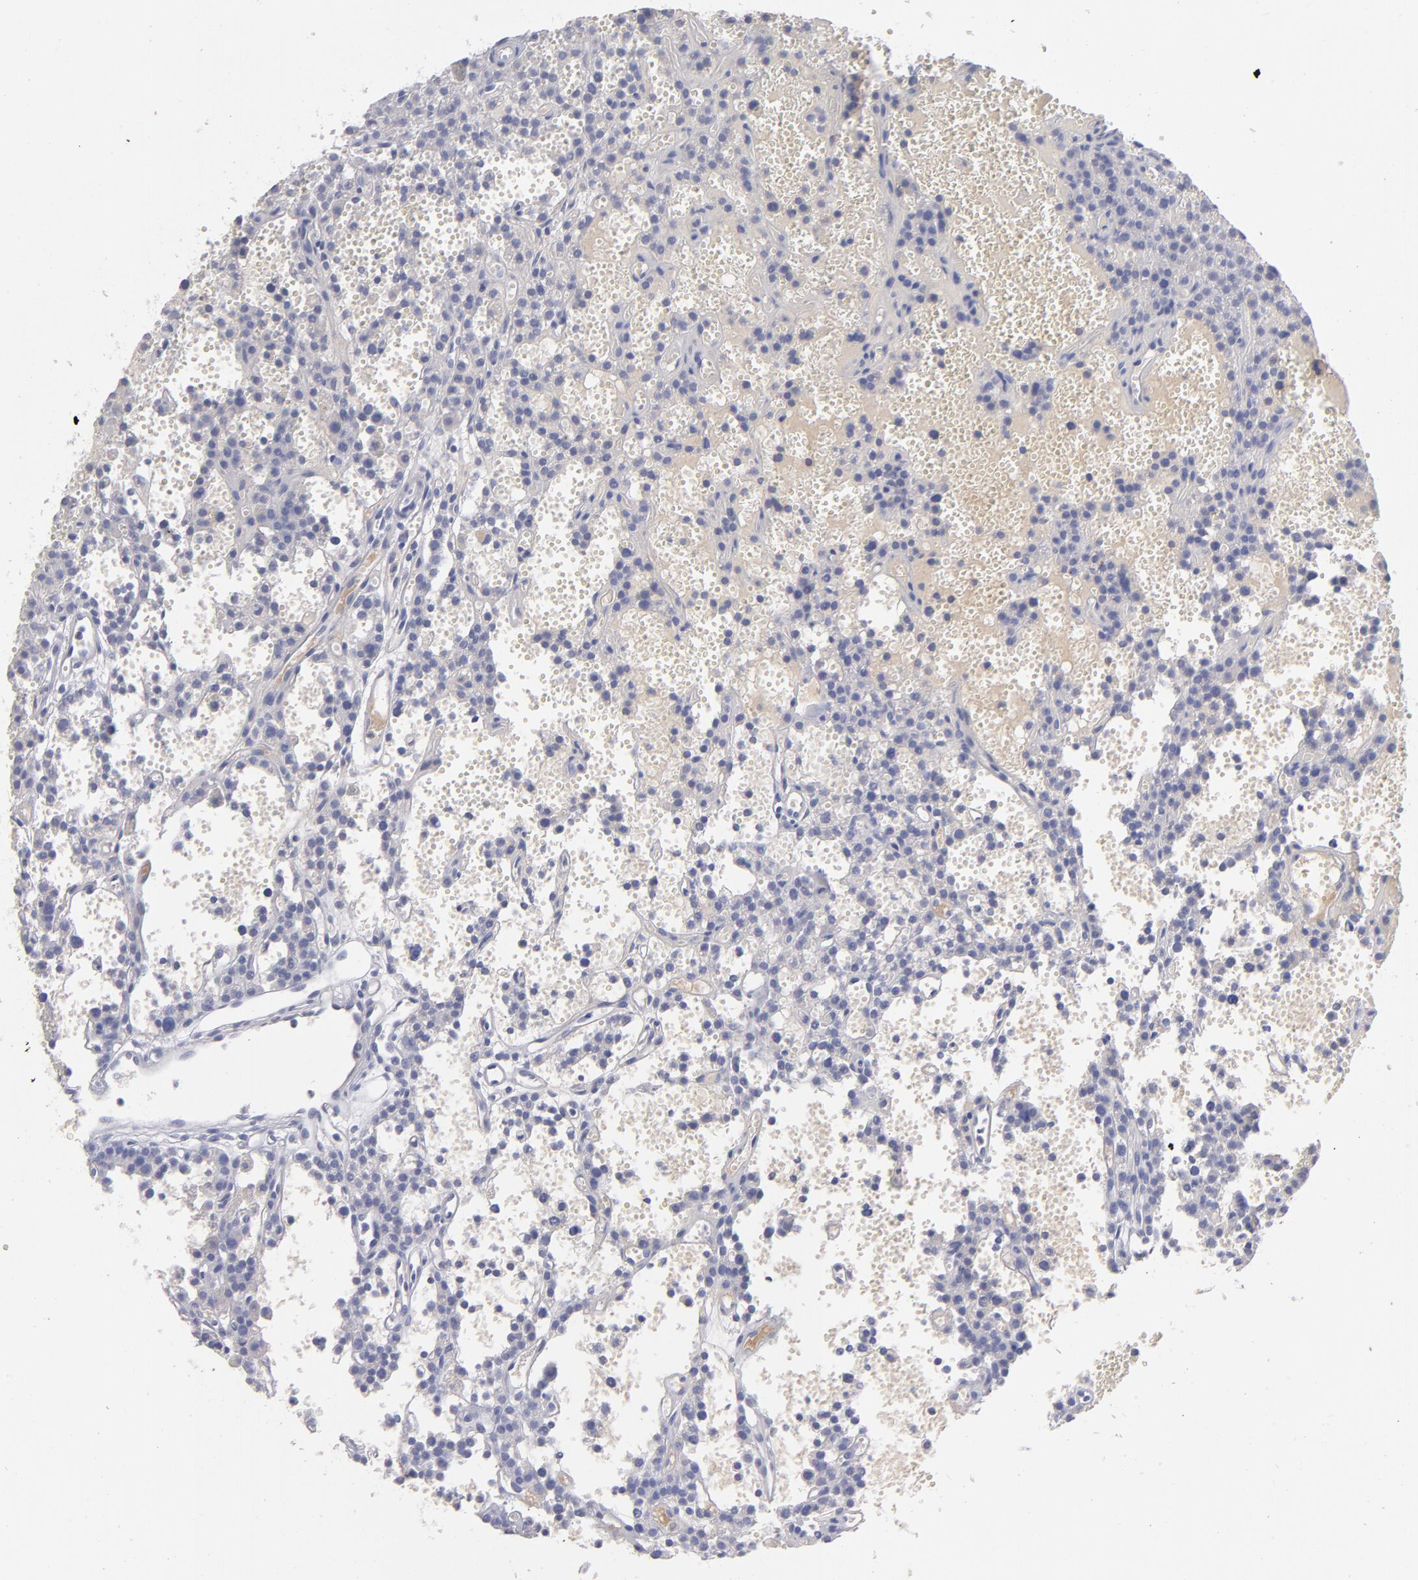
{"staining": {"intensity": "negative", "quantity": "none", "location": "none"}, "tissue": "parathyroid gland", "cell_type": "Glandular cells", "image_type": "normal", "snomed": [{"axis": "morphology", "description": "Normal tissue, NOS"}, {"axis": "topography", "description": "Parathyroid gland"}], "caption": "A high-resolution photomicrograph shows immunohistochemistry (IHC) staining of unremarkable parathyroid gland, which demonstrates no significant positivity in glandular cells.", "gene": "HP", "patient": {"sex": "male", "age": 25}}